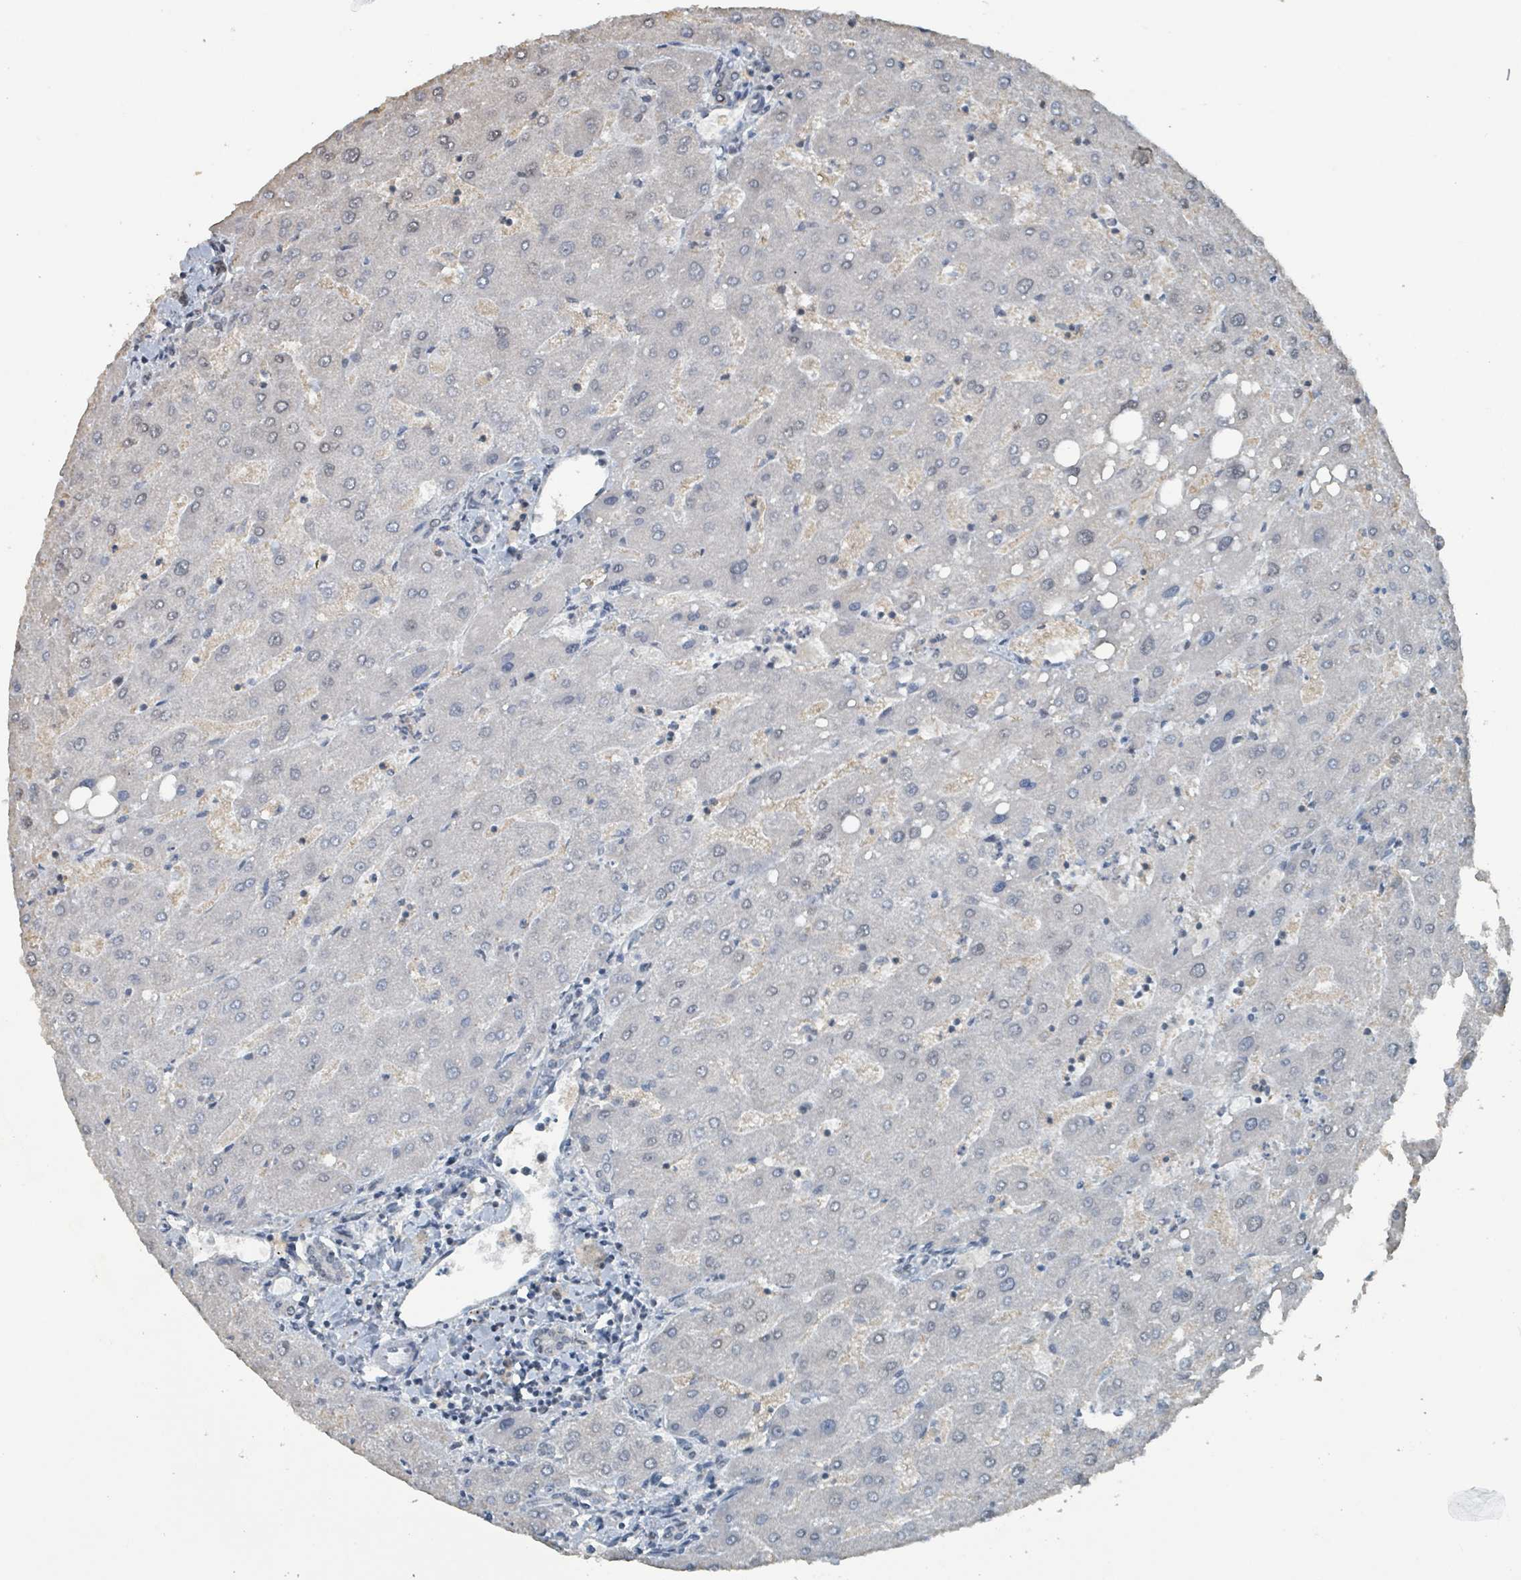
{"staining": {"intensity": "negative", "quantity": "none", "location": "none"}, "tissue": "liver", "cell_type": "Cholangiocytes", "image_type": "normal", "snomed": [{"axis": "morphology", "description": "Normal tissue, NOS"}, {"axis": "topography", "description": "Liver"}], "caption": "This is an immunohistochemistry (IHC) image of benign liver. There is no positivity in cholangiocytes.", "gene": "PHIP", "patient": {"sex": "male", "age": 67}}